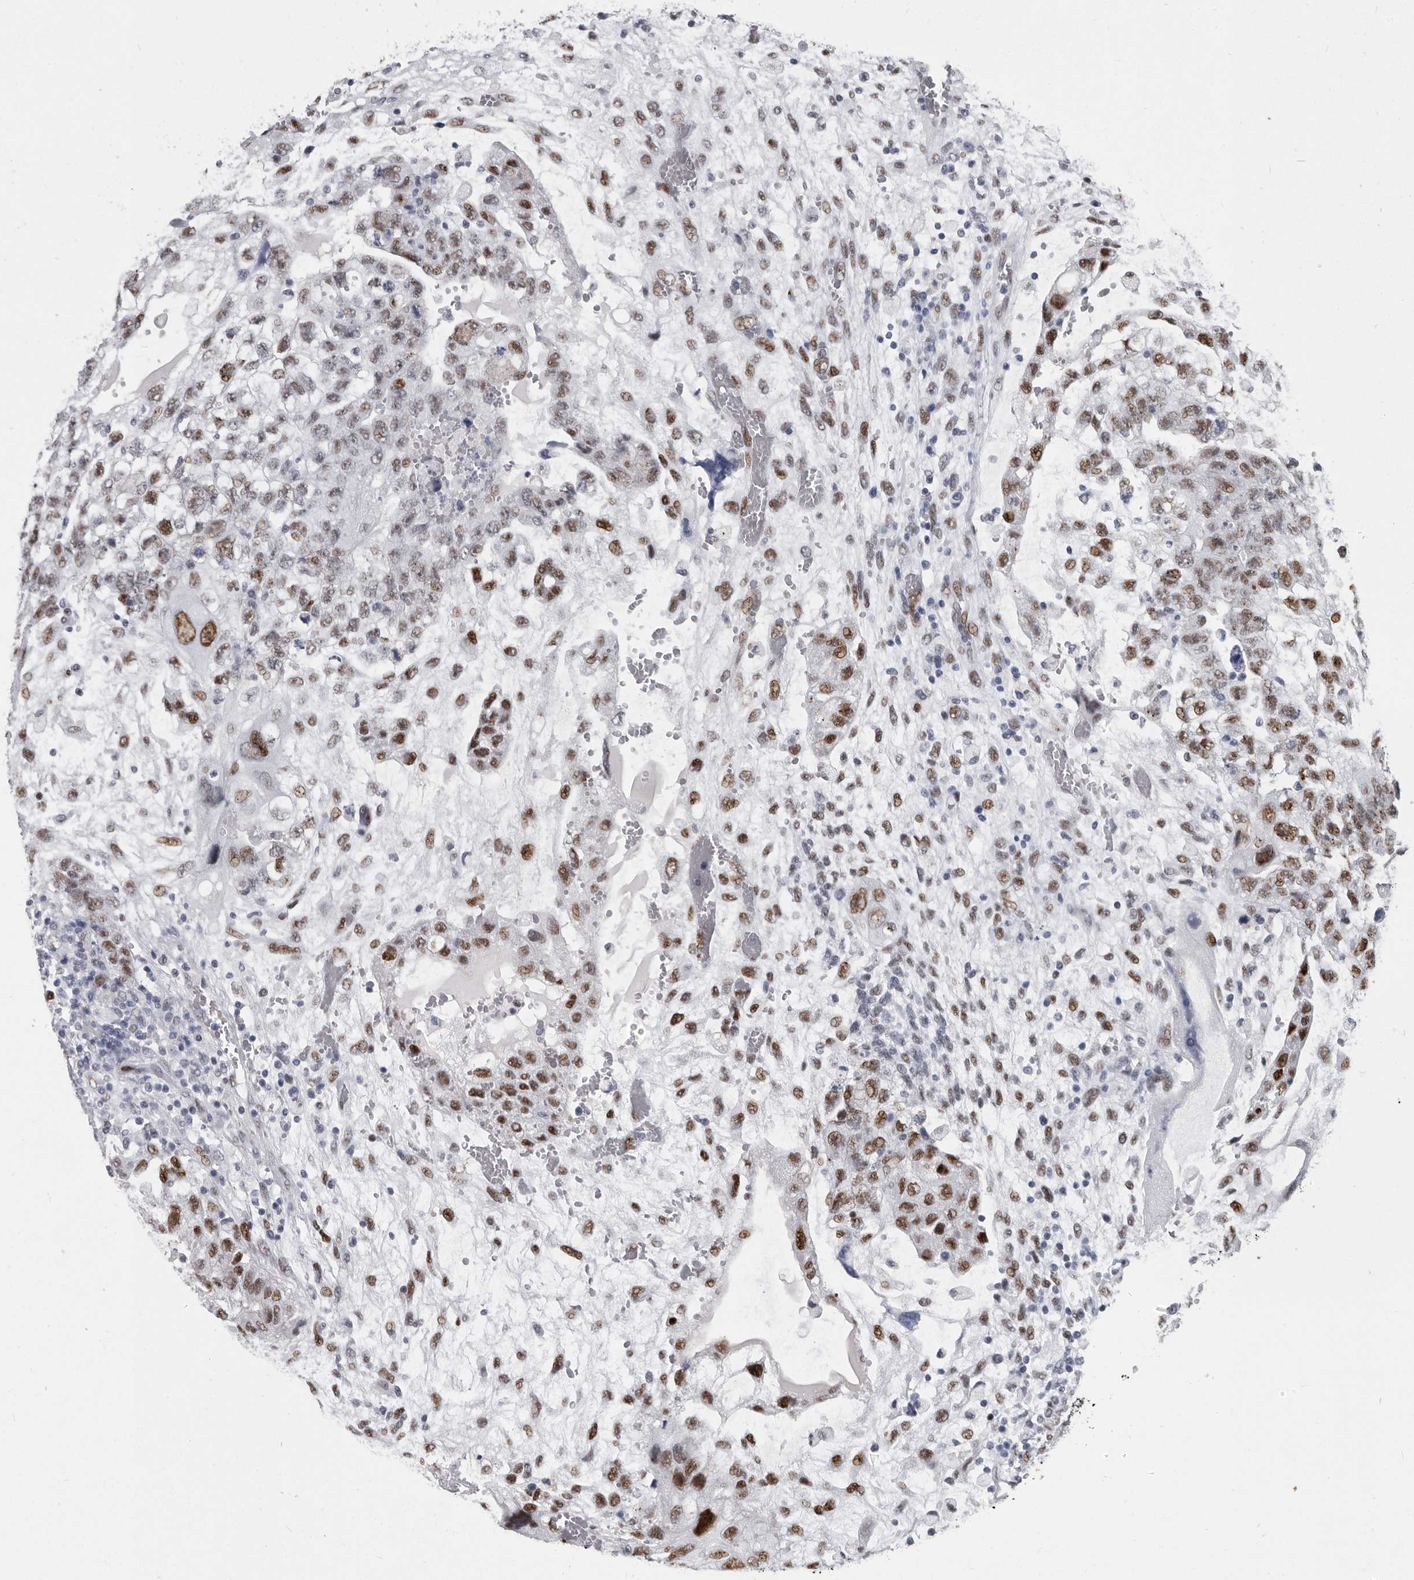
{"staining": {"intensity": "moderate", "quantity": ">75%", "location": "nuclear"}, "tissue": "testis cancer", "cell_type": "Tumor cells", "image_type": "cancer", "snomed": [{"axis": "morphology", "description": "Carcinoma, Embryonal, NOS"}, {"axis": "topography", "description": "Testis"}], "caption": "A histopathology image showing moderate nuclear positivity in about >75% of tumor cells in embryonal carcinoma (testis), as visualized by brown immunohistochemical staining.", "gene": "WRAP73", "patient": {"sex": "male", "age": 36}}